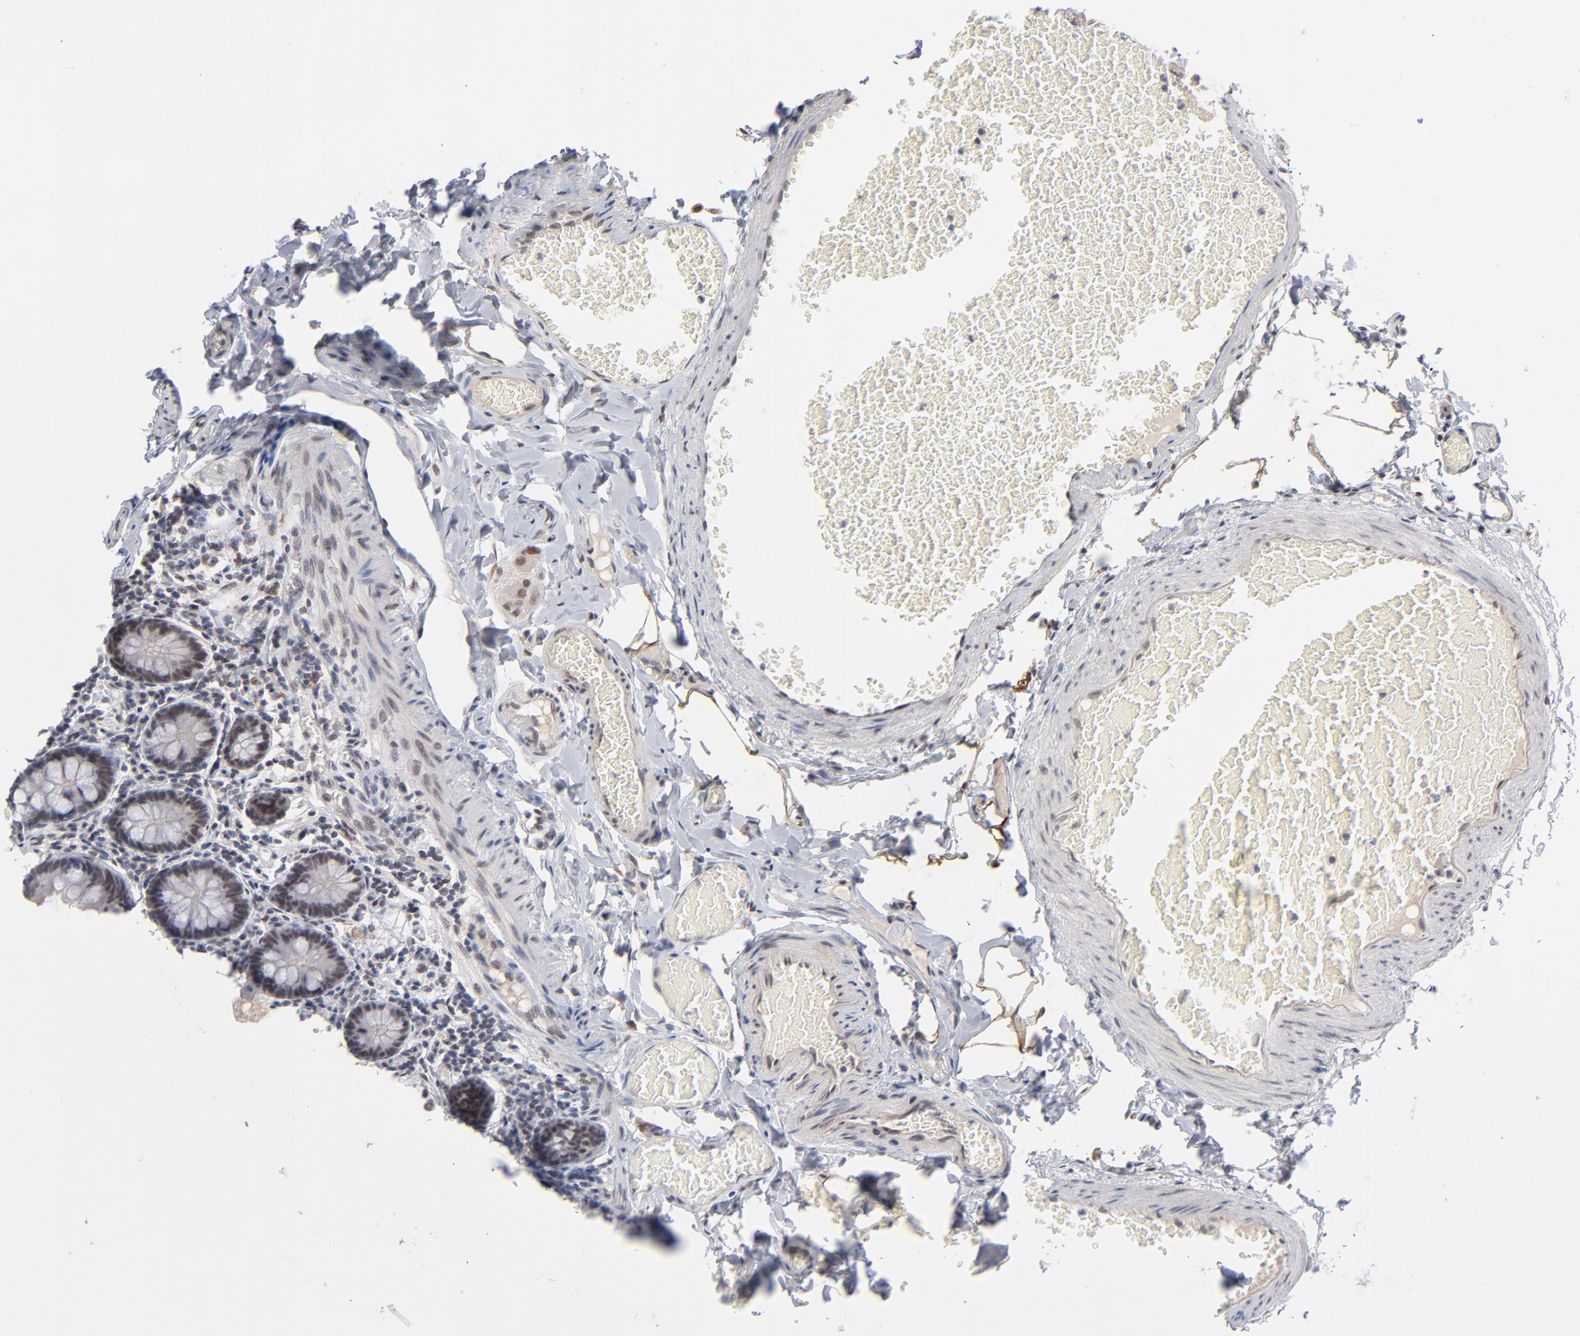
{"staining": {"intensity": "weak", "quantity": ">75%", "location": "nuclear"}, "tissue": "small intestine", "cell_type": "Glandular cells", "image_type": "normal", "snomed": [{"axis": "morphology", "description": "Normal tissue, NOS"}, {"axis": "topography", "description": "Small intestine"}], "caption": "Unremarkable small intestine shows weak nuclear staining in approximately >75% of glandular cells, visualized by immunohistochemistry.", "gene": "MBIP", "patient": {"sex": "male", "age": 41}}